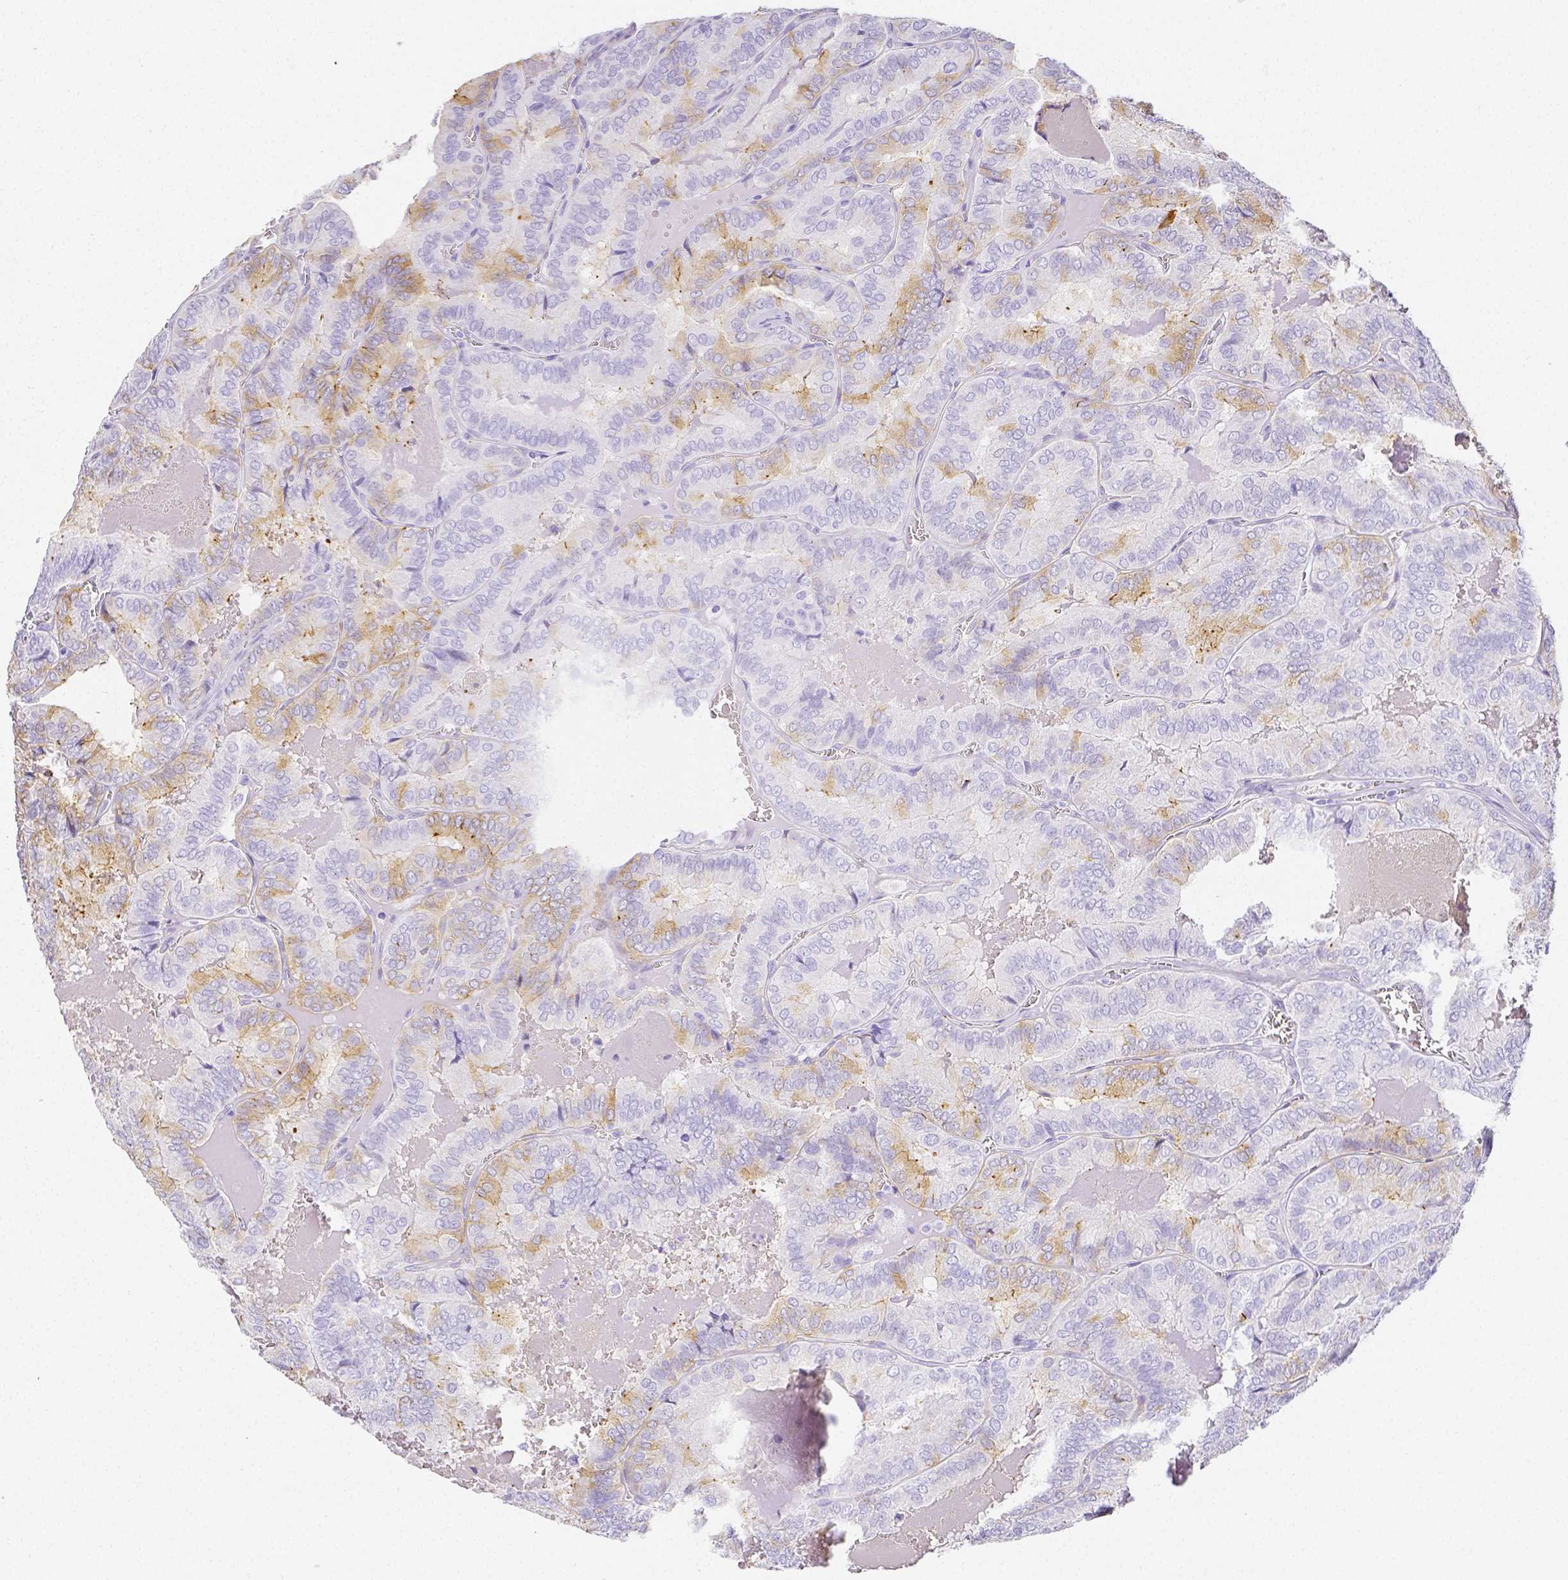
{"staining": {"intensity": "weak", "quantity": "<25%", "location": "cytoplasmic/membranous"}, "tissue": "thyroid cancer", "cell_type": "Tumor cells", "image_type": "cancer", "snomed": [{"axis": "morphology", "description": "Papillary adenocarcinoma, NOS"}, {"axis": "topography", "description": "Thyroid gland"}], "caption": "This is a micrograph of IHC staining of thyroid papillary adenocarcinoma, which shows no expression in tumor cells. (Stains: DAB (3,3'-diaminobenzidine) IHC with hematoxylin counter stain, Microscopy: brightfield microscopy at high magnification).", "gene": "ARHGAP36", "patient": {"sex": "female", "age": 75}}